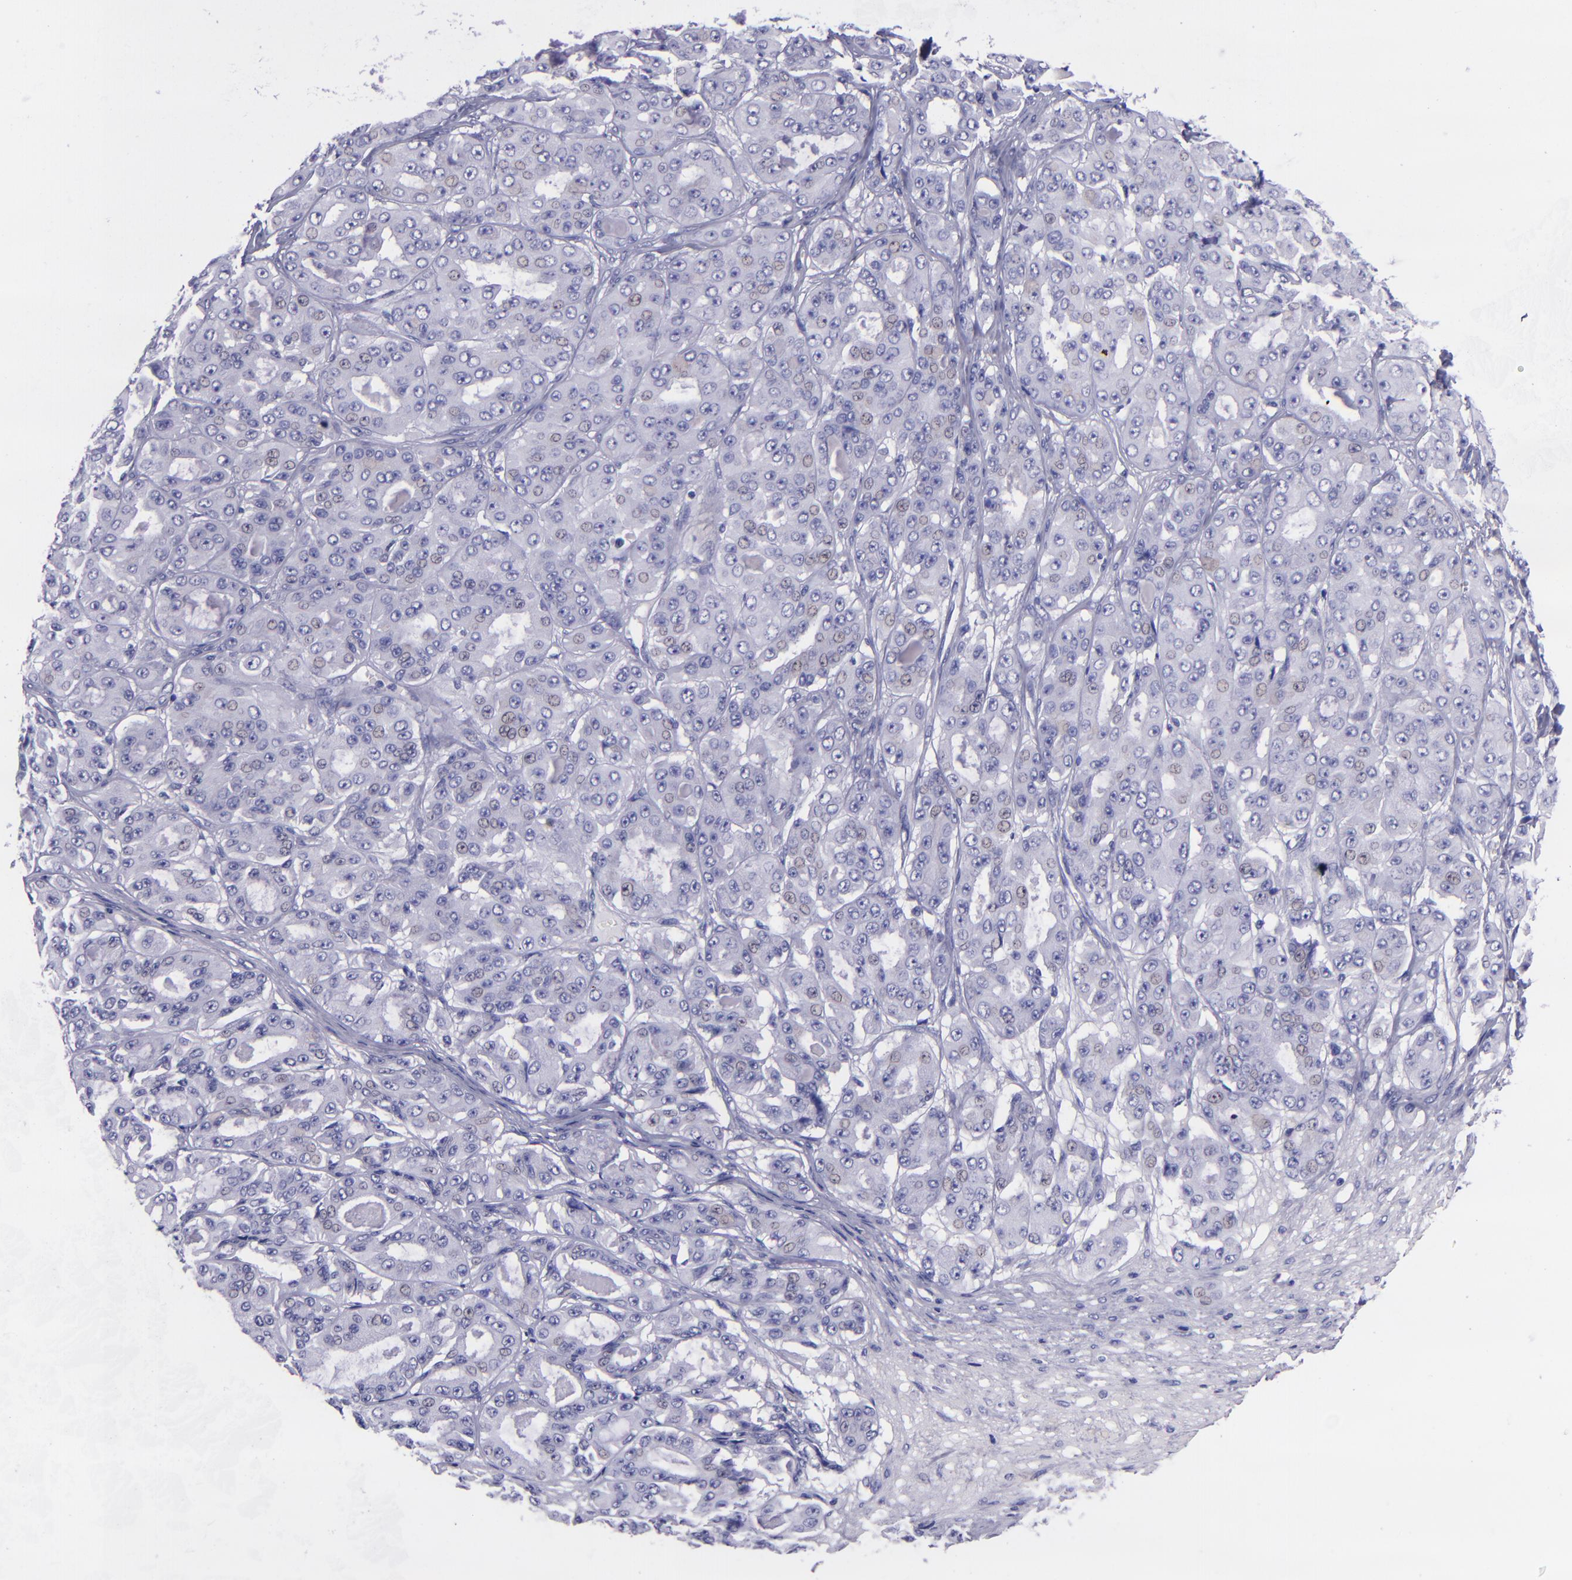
{"staining": {"intensity": "negative", "quantity": "none", "location": "none"}, "tissue": "ovarian cancer", "cell_type": "Tumor cells", "image_type": "cancer", "snomed": [{"axis": "morphology", "description": "Carcinoma, endometroid"}, {"axis": "topography", "description": "Ovary"}], "caption": "Image shows no protein expression in tumor cells of endometroid carcinoma (ovarian) tissue.", "gene": "TNNT3", "patient": {"sex": "female", "age": 61}}